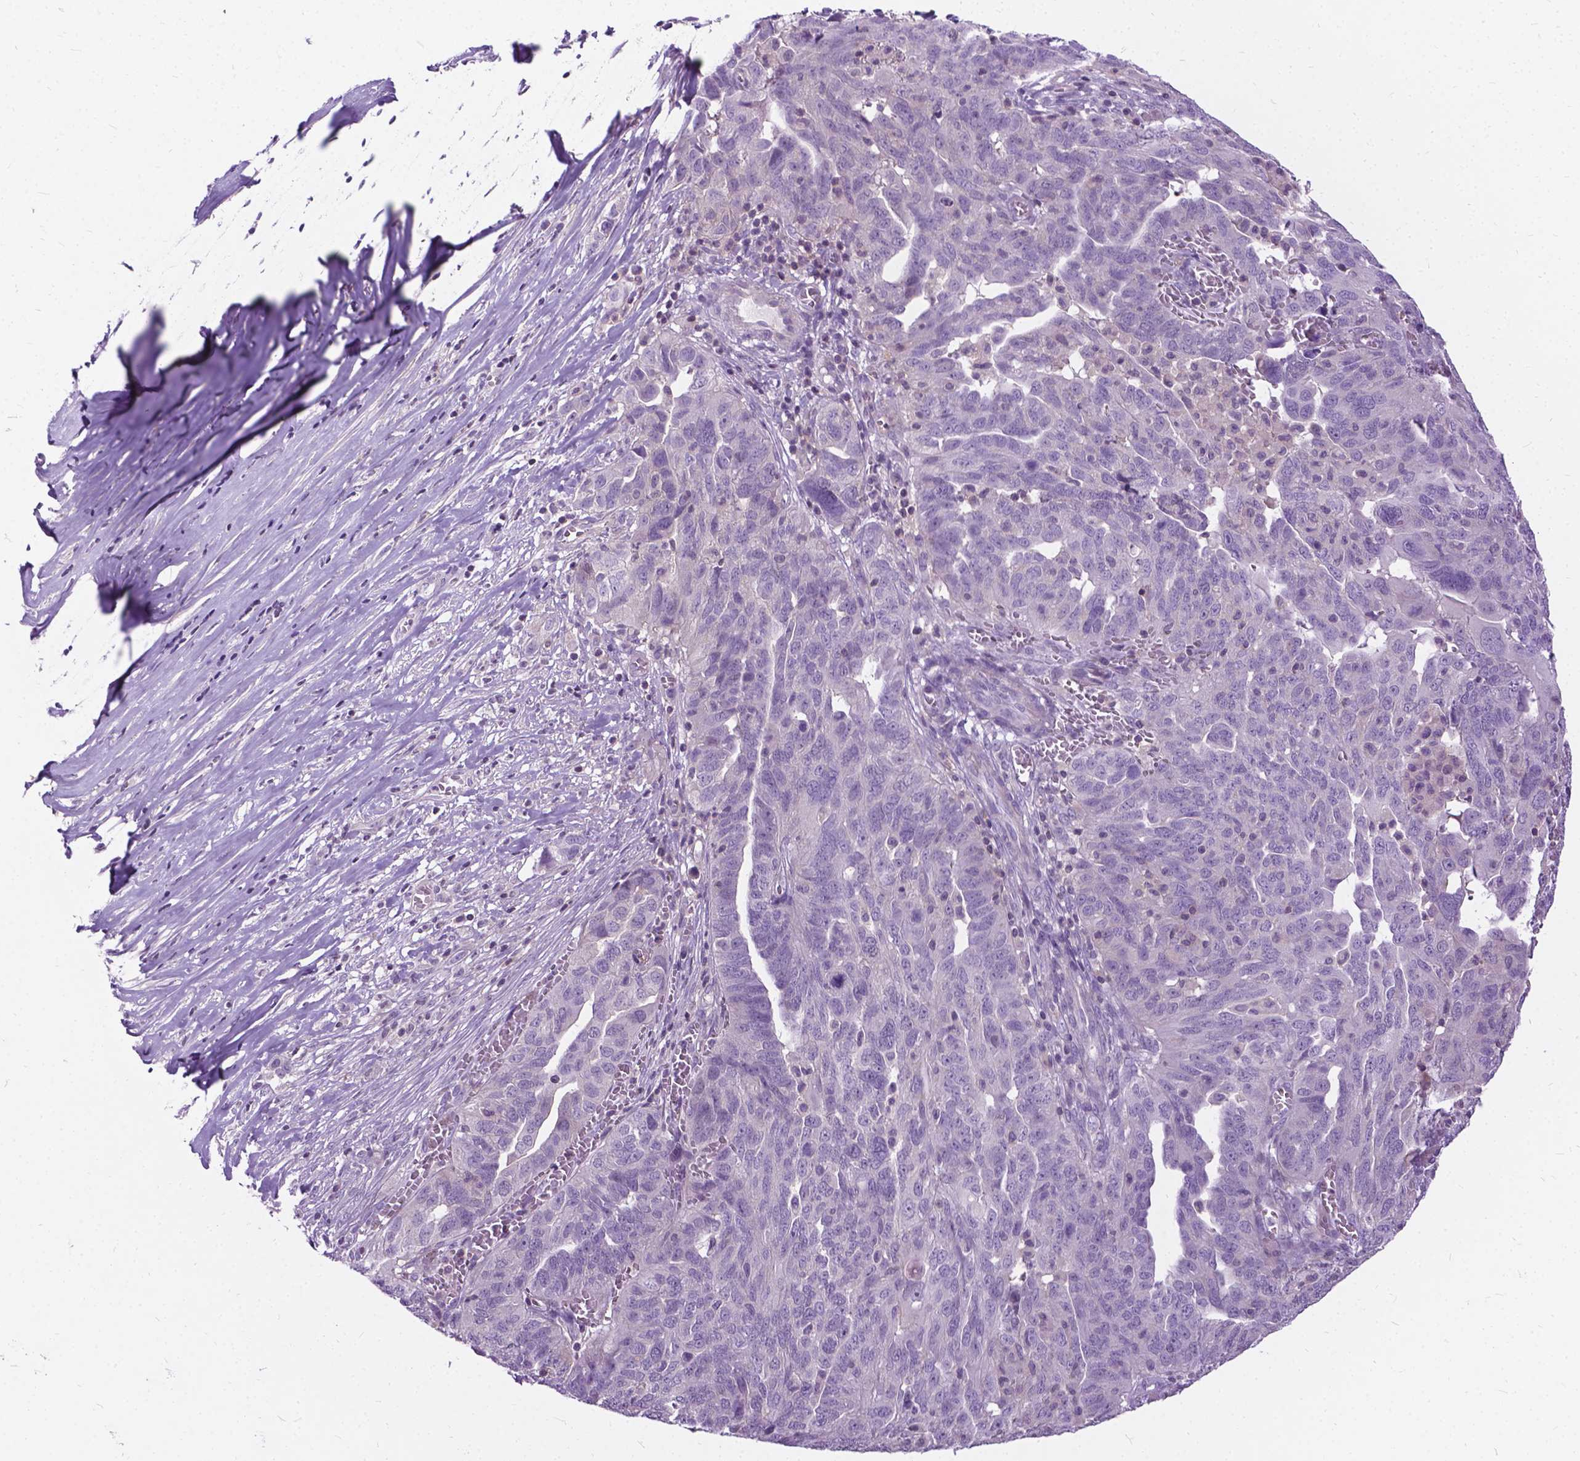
{"staining": {"intensity": "negative", "quantity": "none", "location": "none"}, "tissue": "ovarian cancer", "cell_type": "Tumor cells", "image_type": "cancer", "snomed": [{"axis": "morphology", "description": "Carcinoma, endometroid"}, {"axis": "topography", "description": "Soft tissue"}, {"axis": "topography", "description": "Ovary"}], "caption": "DAB (3,3'-diaminobenzidine) immunohistochemical staining of human ovarian cancer displays no significant expression in tumor cells.", "gene": "JAK3", "patient": {"sex": "female", "age": 52}}